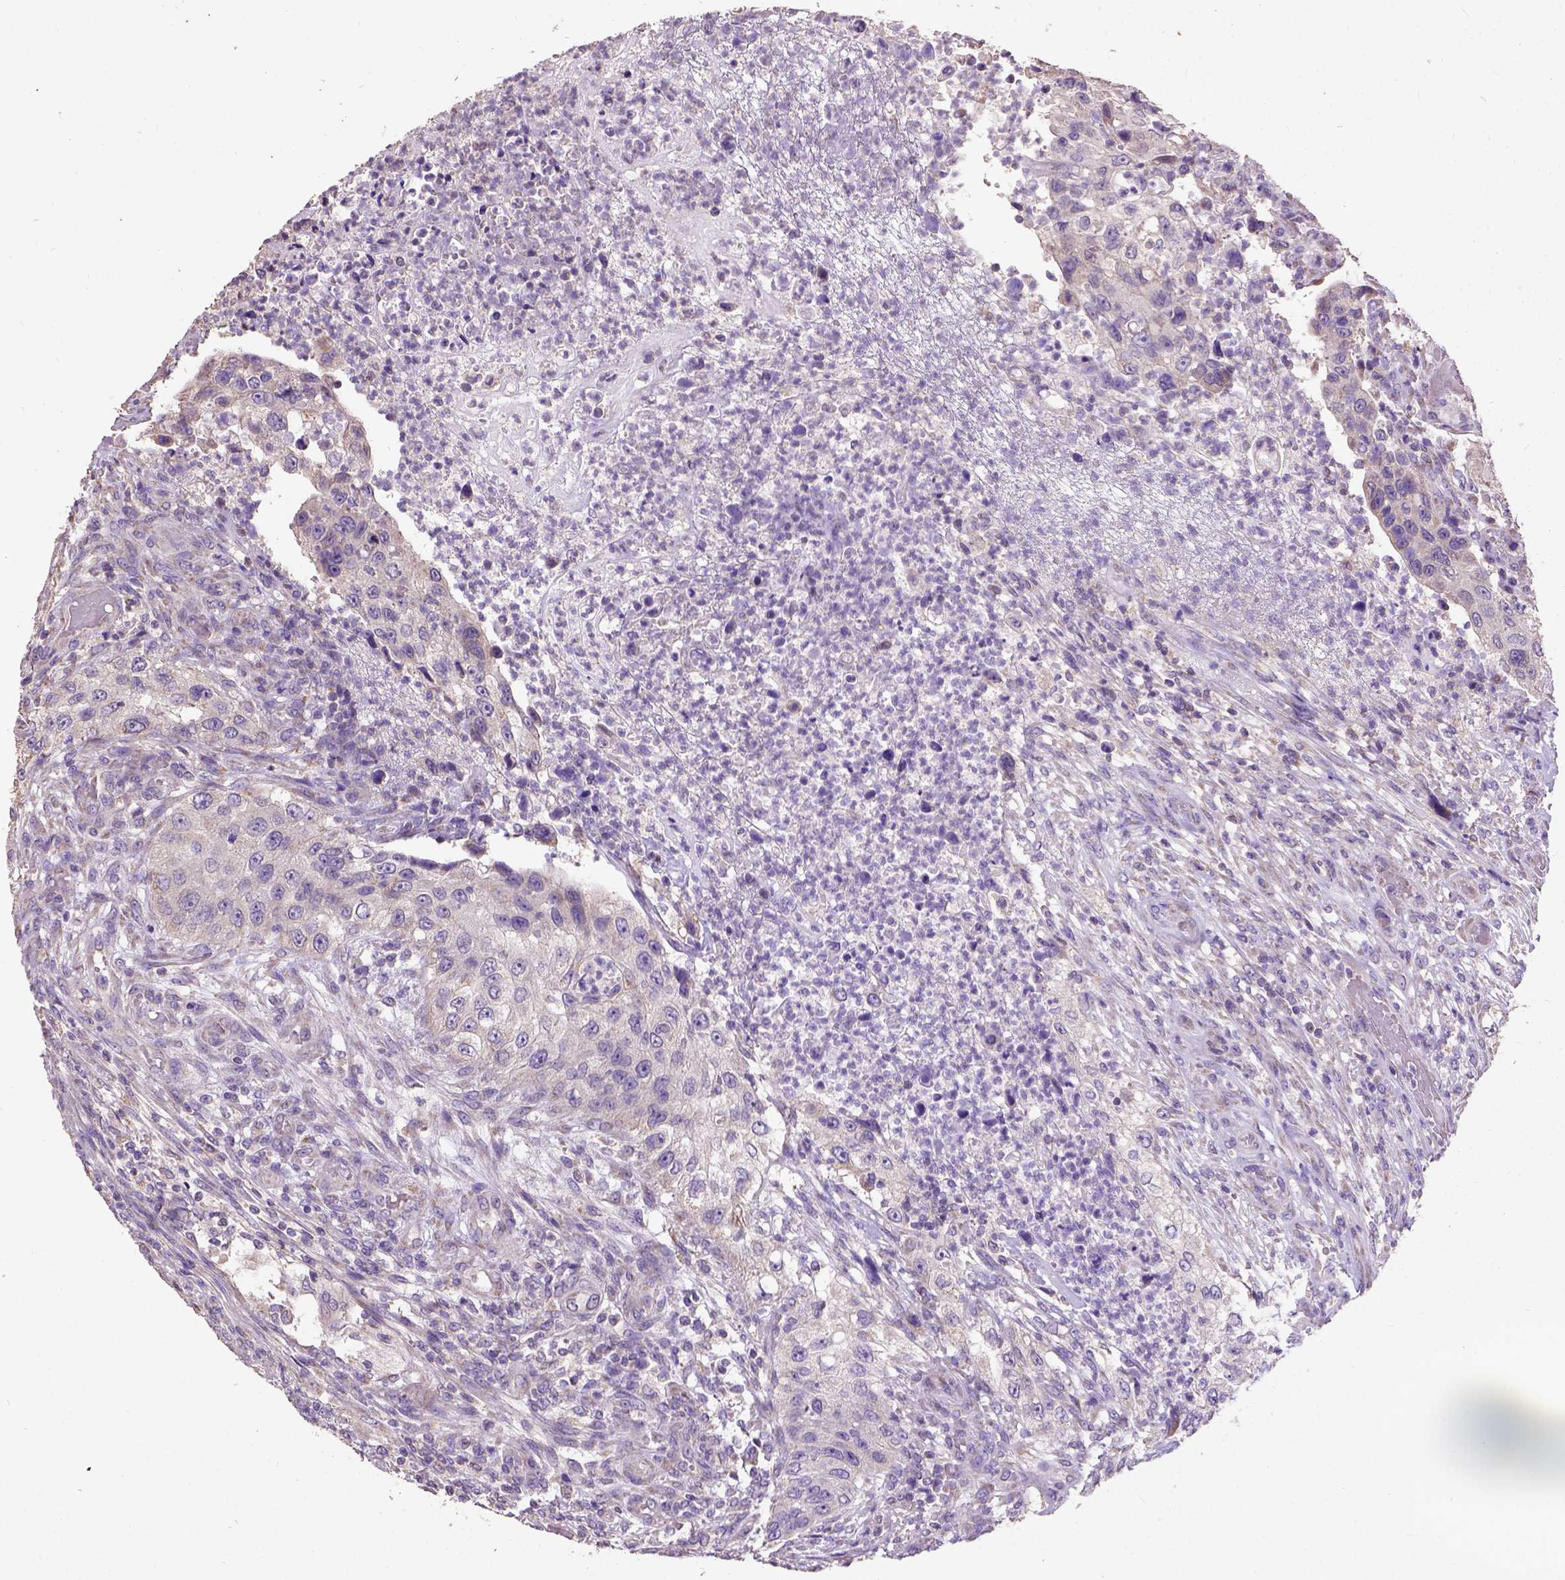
{"staining": {"intensity": "negative", "quantity": "none", "location": "none"}, "tissue": "urothelial cancer", "cell_type": "Tumor cells", "image_type": "cancer", "snomed": [{"axis": "morphology", "description": "Urothelial carcinoma, High grade"}, {"axis": "topography", "description": "Urinary bladder"}], "caption": "Immunohistochemistry image of neoplastic tissue: high-grade urothelial carcinoma stained with DAB (3,3'-diaminobenzidine) shows no significant protein positivity in tumor cells. (DAB (3,3'-diaminobenzidine) immunohistochemistry (IHC) with hematoxylin counter stain).", "gene": "DQX1", "patient": {"sex": "female", "age": 60}}